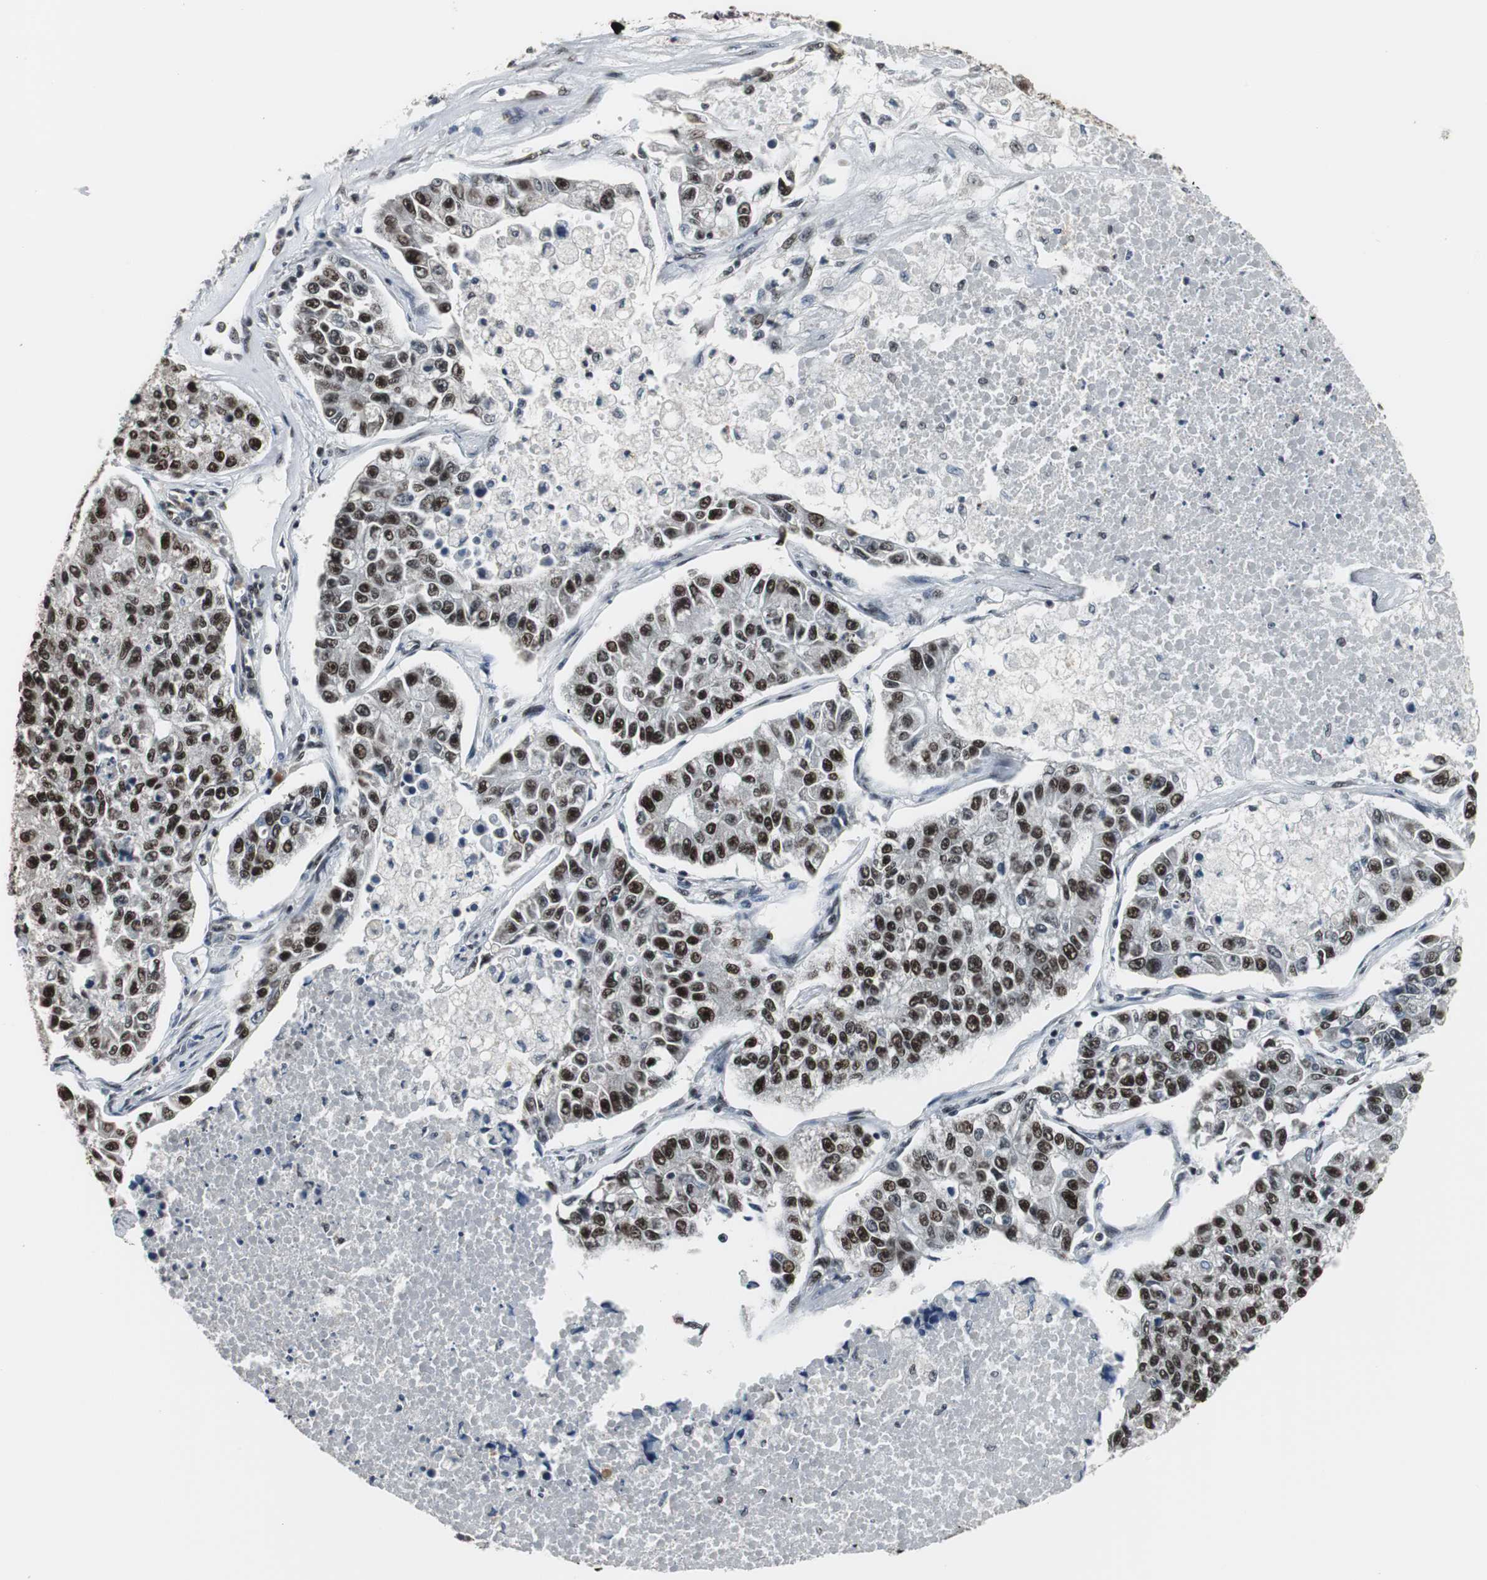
{"staining": {"intensity": "strong", "quantity": ">75%", "location": "nuclear"}, "tissue": "lung cancer", "cell_type": "Tumor cells", "image_type": "cancer", "snomed": [{"axis": "morphology", "description": "Adenocarcinoma, NOS"}, {"axis": "topography", "description": "Lung"}], "caption": "This is a micrograph of immunohistochemistry (IHC) staining of lung cancer, which shows strong positivity in the nuclear of tumor cells.", "gene": "CDK9", "patient": {"sex": "male", "age": 49}}